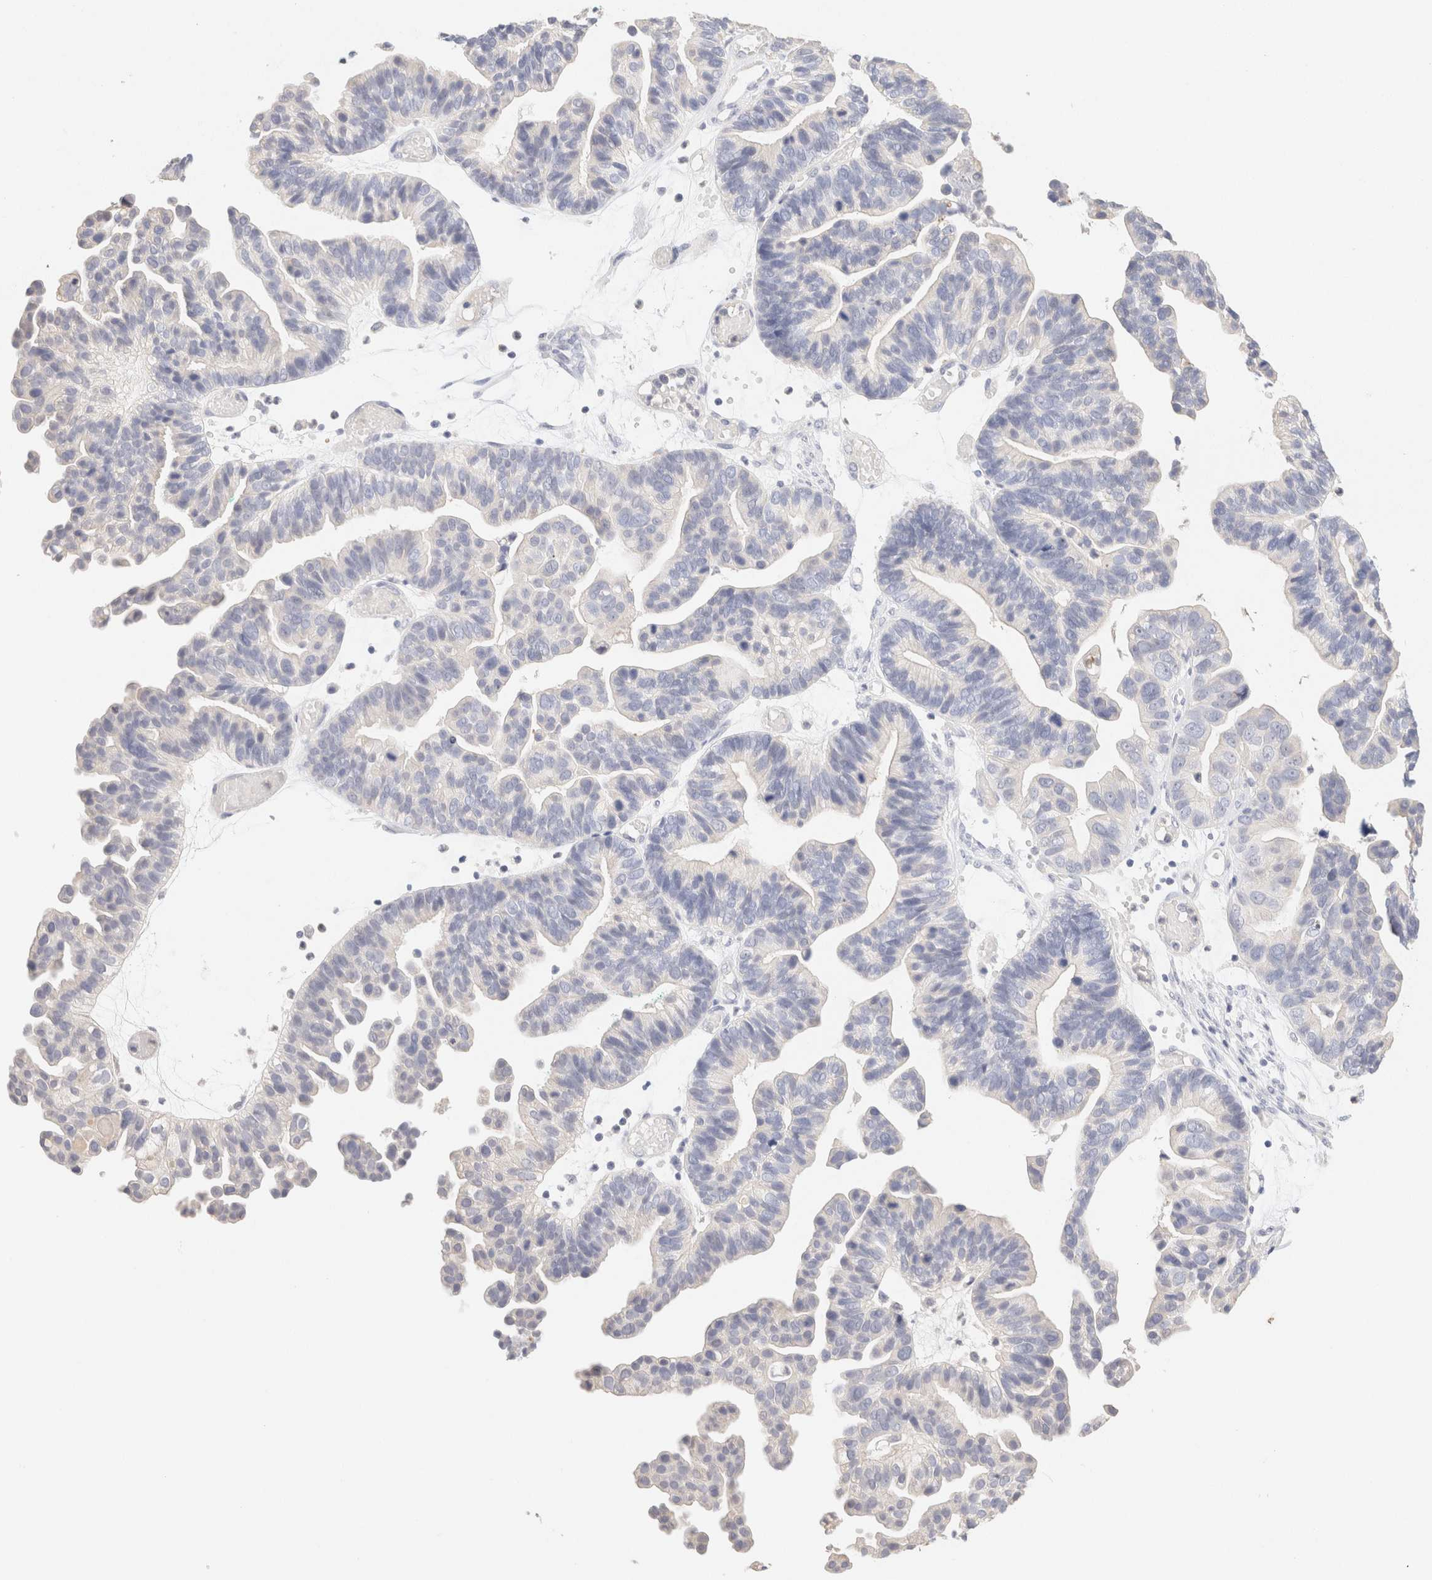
{"staining": {"intensity": "negative", "quantity": "none", "location": "none"}, "tissue": "ovarian cancer", "cell_type": "Tumor cells", "image_type": "cancer", "snomed": [{"axis": "morphology", "description": "Cystadenocarcinoma, serous, NOS"}, {"axis": "topography", "description": "Ovary"}], "caption": "High magnification brightfield microscopy of ovarian cancer stained with DAB (3,3'-diaminobenzidine) (brown) and counterstained with hematoxylin (blue): tumor cells show no significant expression.", "gene": "SCGB2A2", "patient": {"sex": "female", "age": 56}}